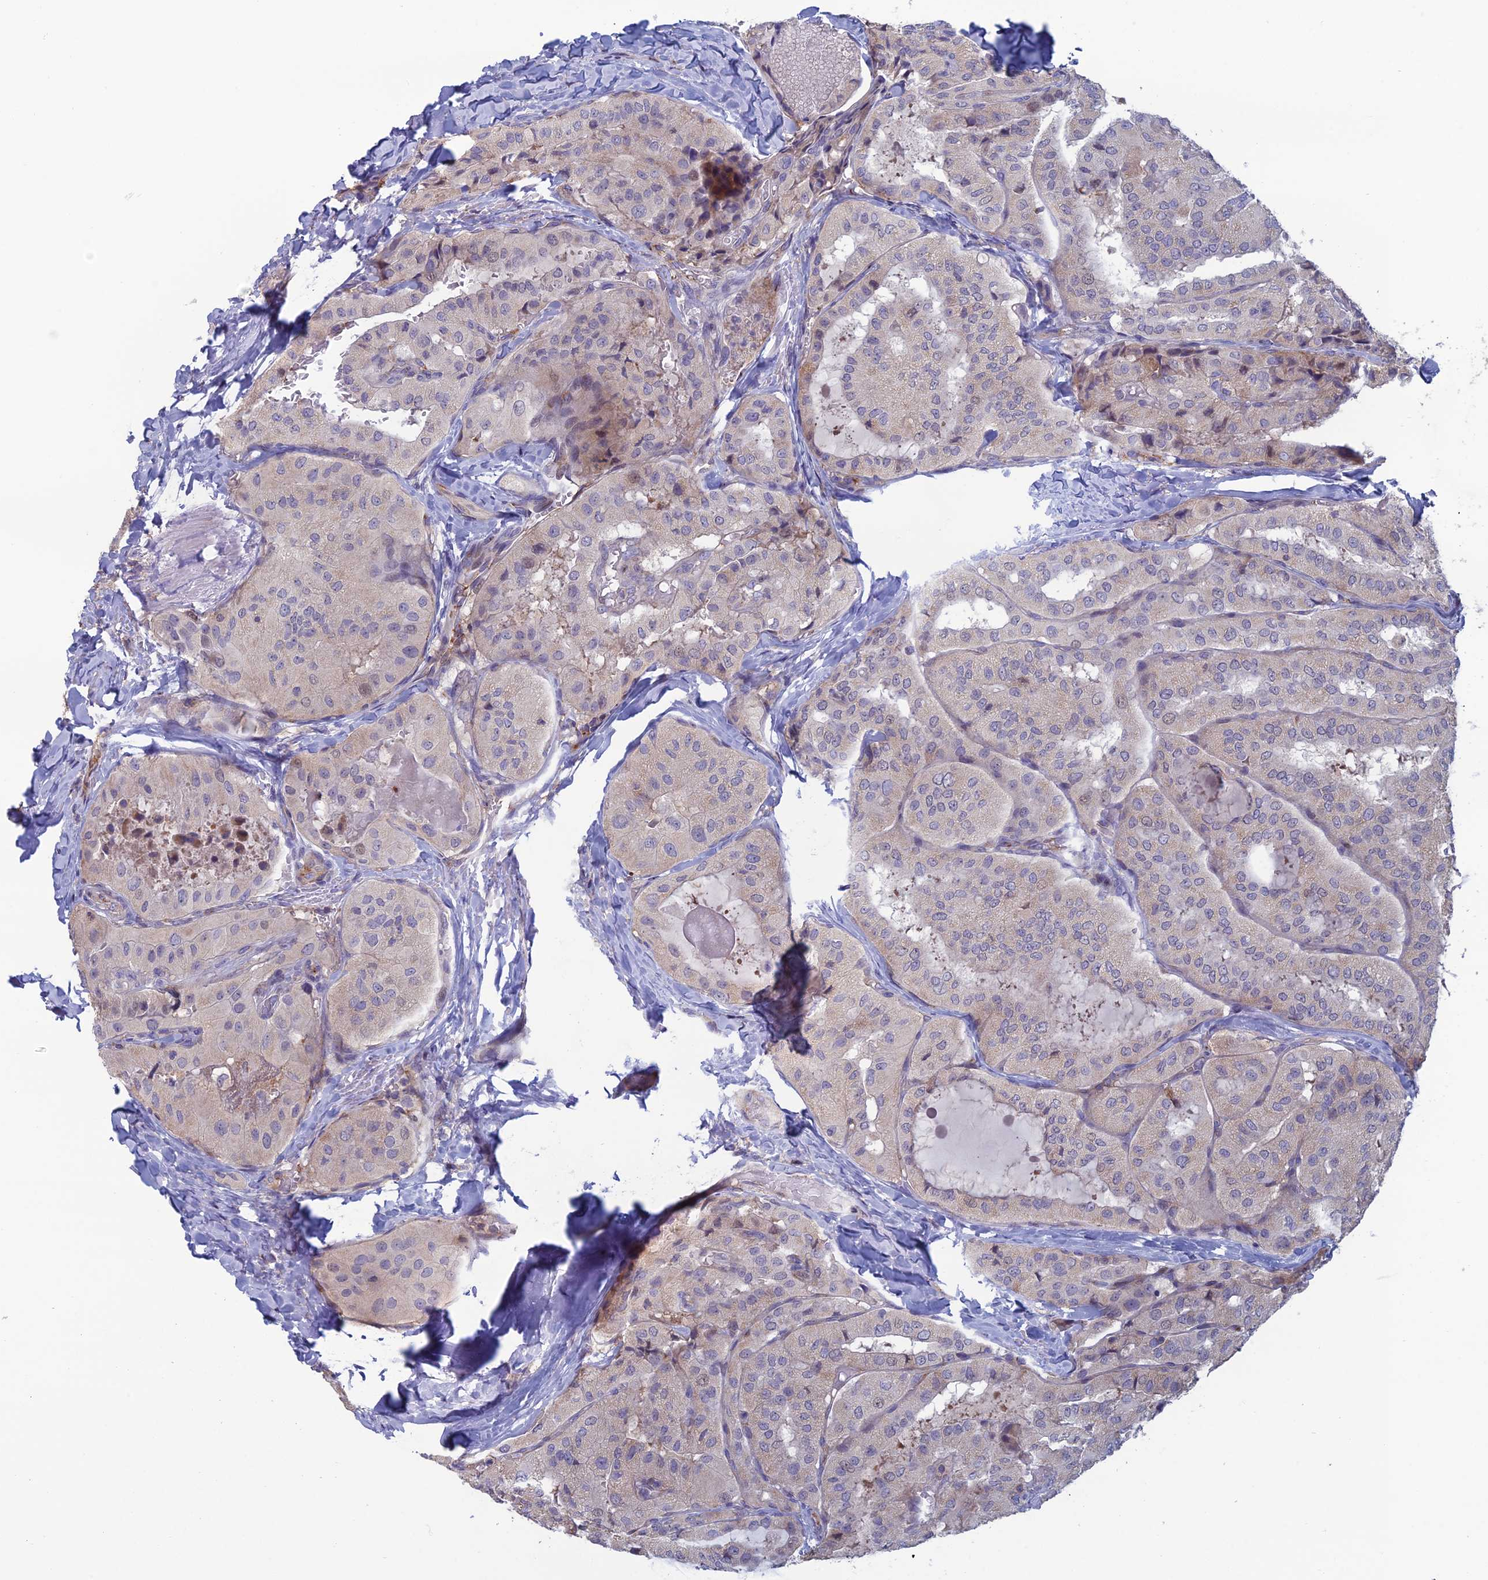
{"staining": {"intensity": "negative", "quantity": "none", "location": "none"}, "tissue": "thyroid cancer", "cell_type": "Tumor cells", "image_type": "cancer", "snomed": [{"axis": "morphology", "description": "Normal tissue, NOS"}, {"axis": "morphology", "description": "Papillary adenocarcinoma, NOS"}, {"axis": "topography", "description": "Thyroid gland"}], "caption": "DAB immunohistochemical staining of papillary adenocarcinoma (thyroid) exhibits no significant positivity in tumor cells.", "gene": "C15orf62", "patient": {"sex": "female", "age": 59}}